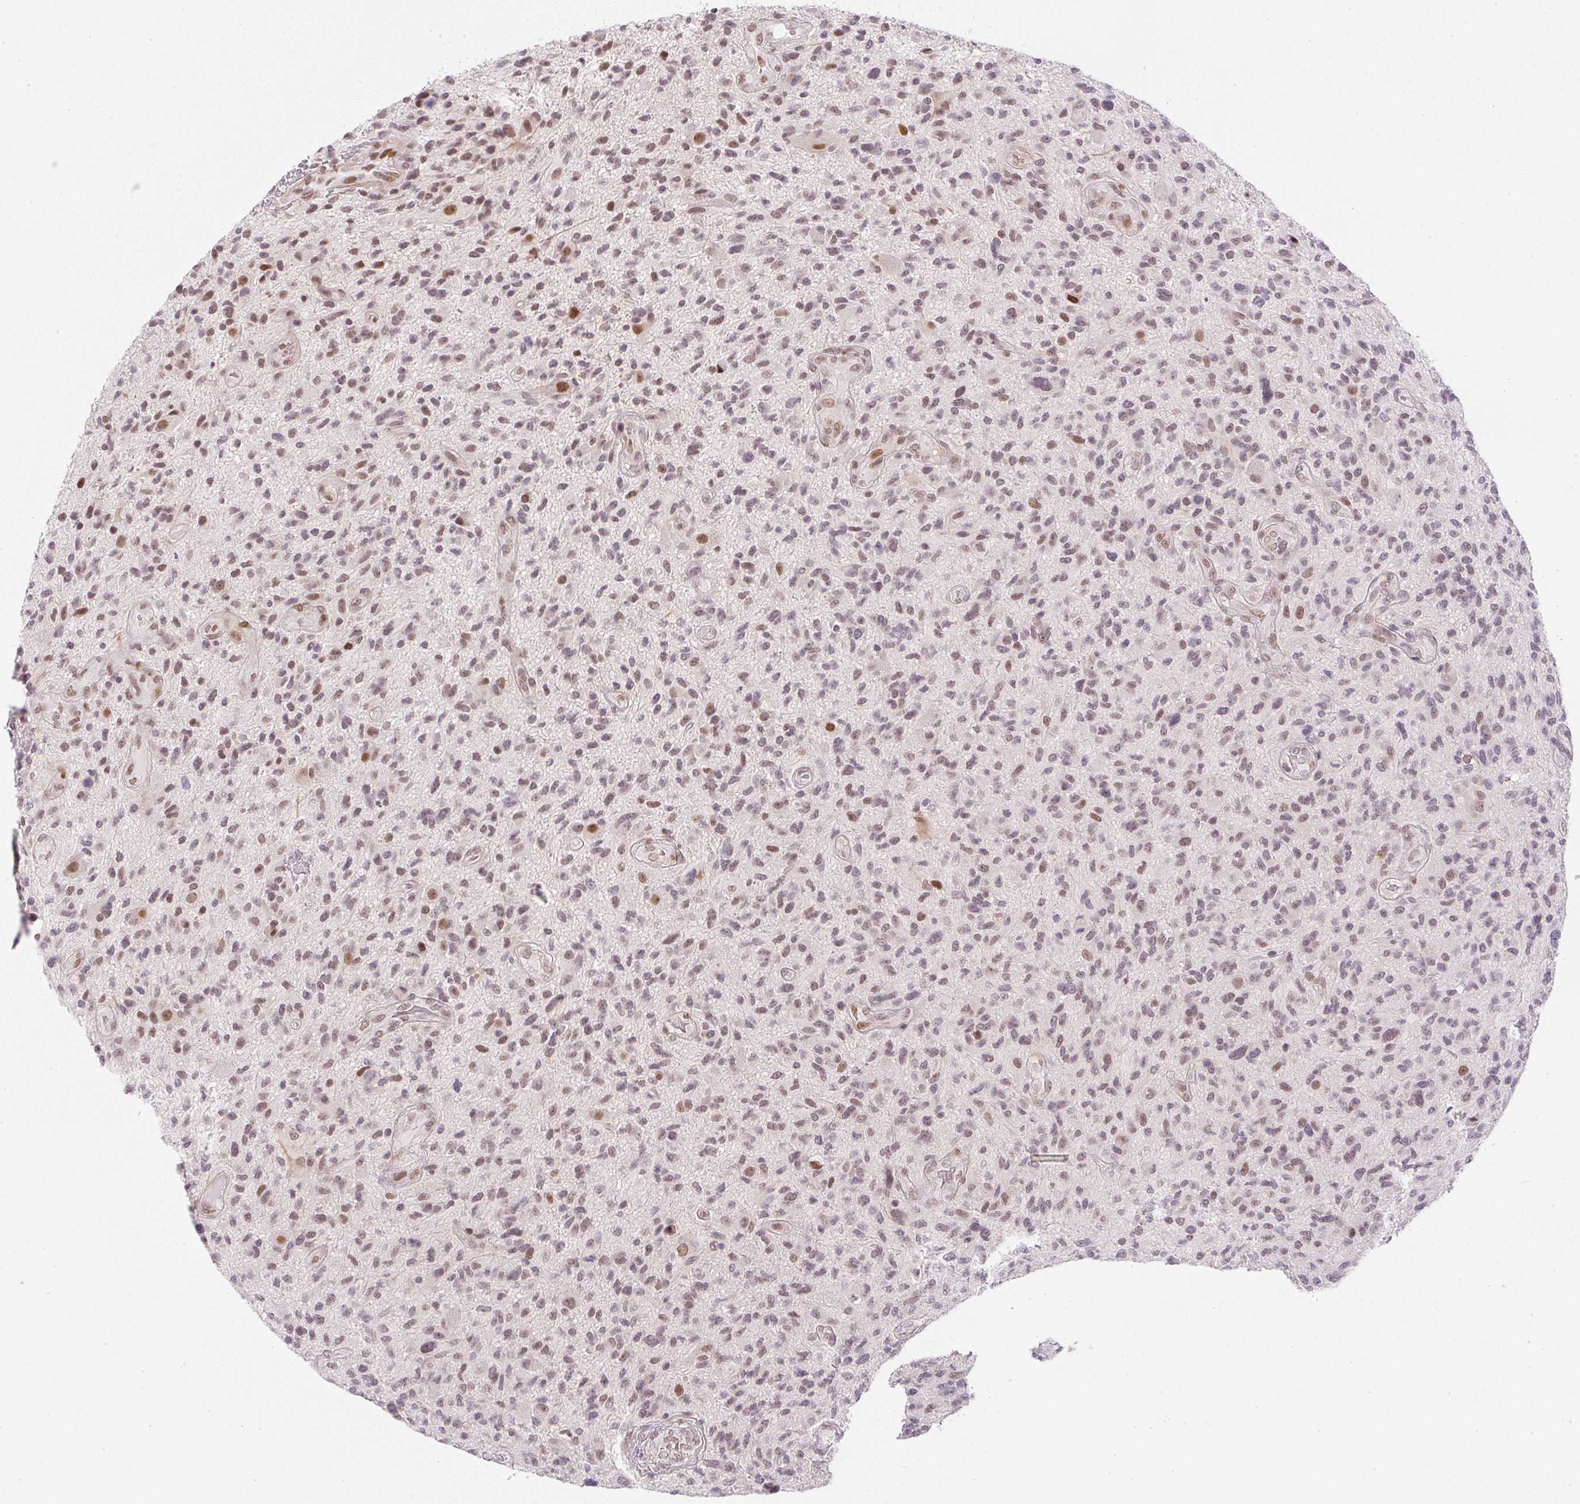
{"staining": {"intensity": "moderate", "quantity": ">75%", "location": "nuclear"}, "tissue": "glioma", "cell_type": "Tumor cells", "image_type": "cancer", "snomed": [{"axis": "morphology", "description": "Glioma, malignant, High grade"}, {"axis": "topography", "description": "Brain"}], "caption": "High-magnification brightfield microscopy of malignant glioma (high-grade) stained with DAB (brown) and counterstained with hematoxylin (blue). tumor cells exhibit moderate nuclear staining is seen in approximately>75% of cells.", "gene": "DPPA4", "patient": {"sex": "male", "age": 47}}